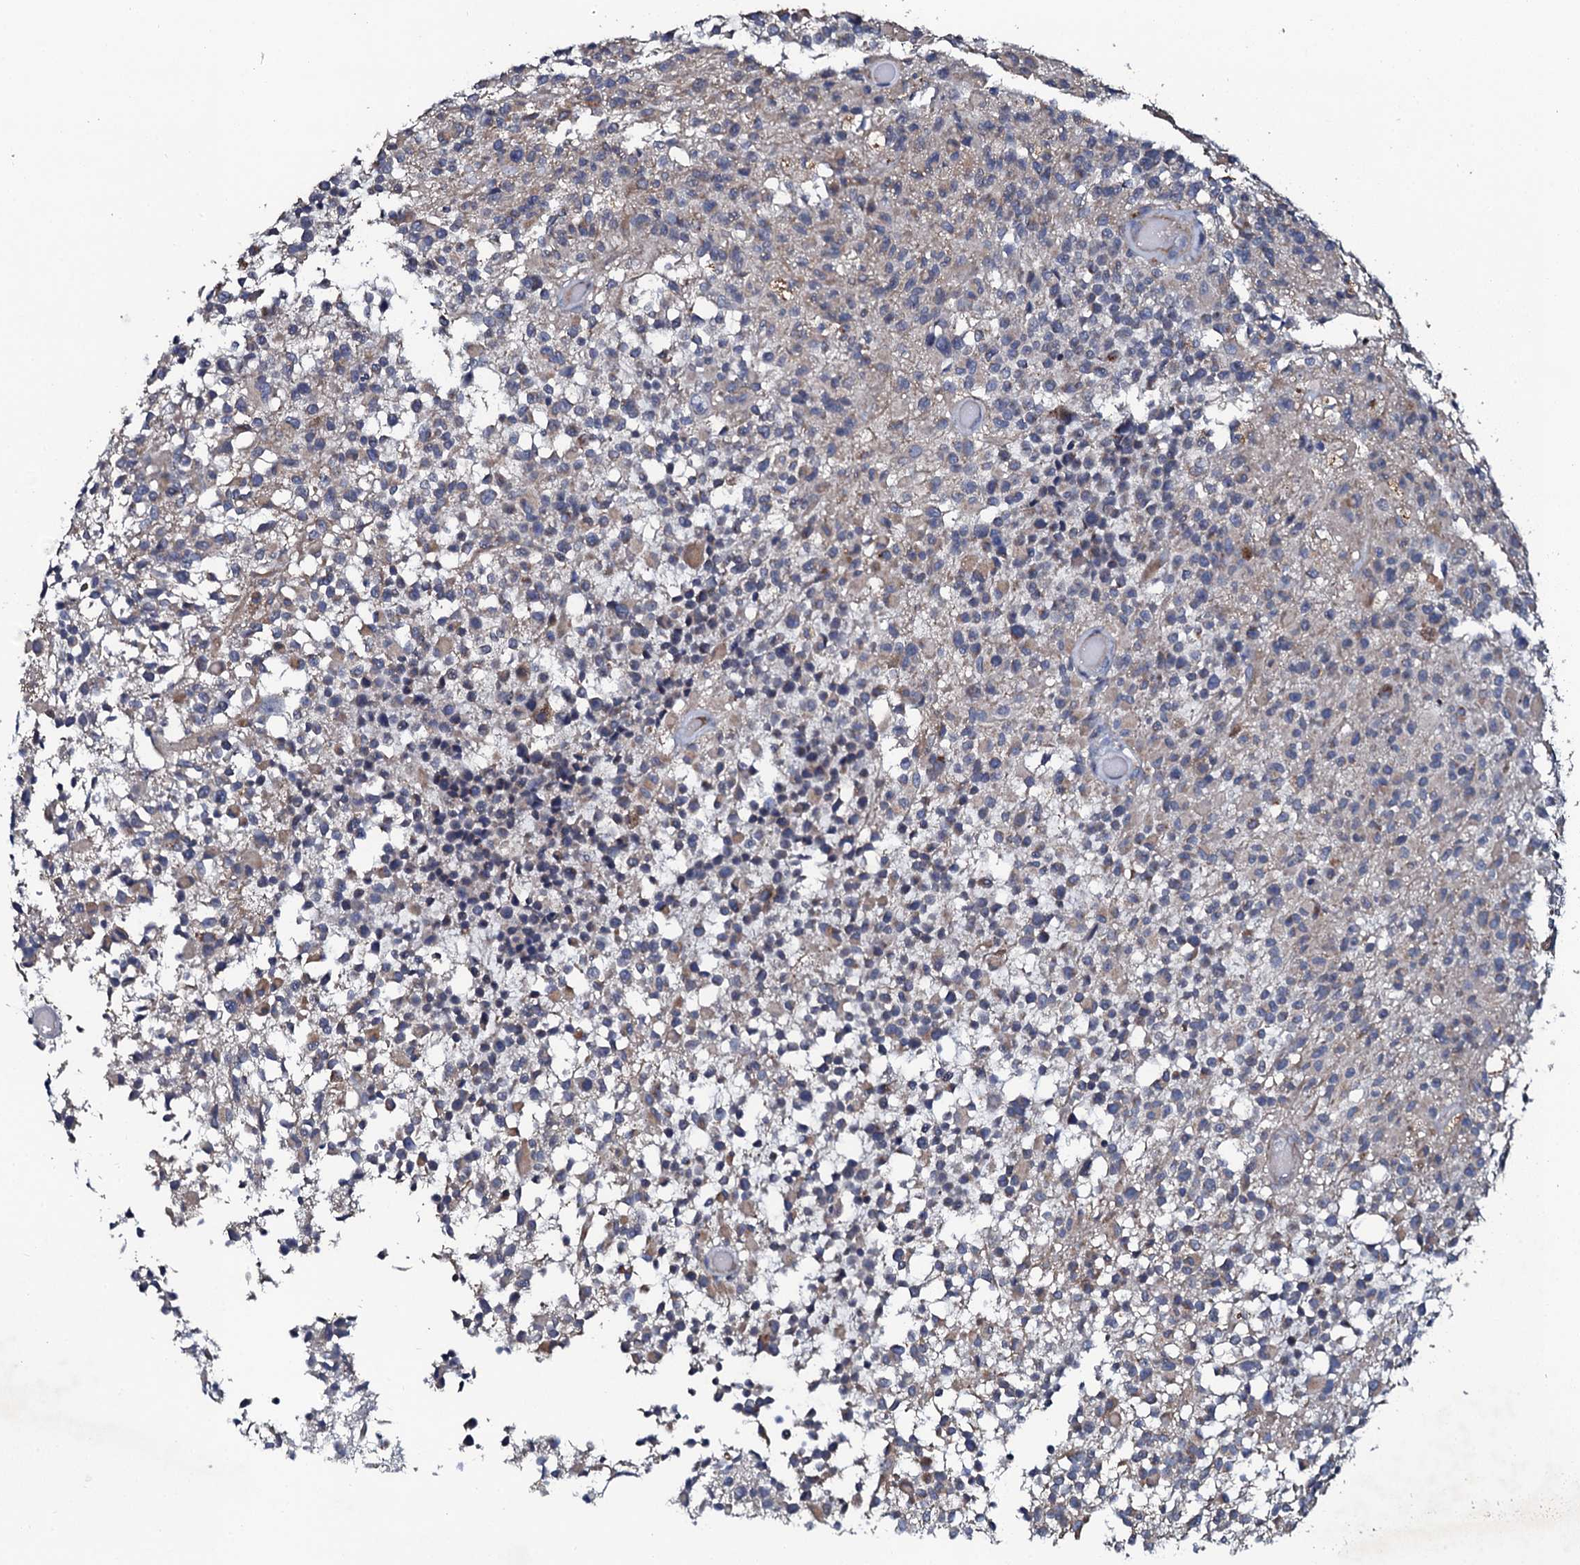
{"staining": {"intensity": "negative", "quantity": "none", "location": "none"}, "tissue": "glioma", "cell_type": "Tumor cells", "image_type": "cancer", "snomed": [{"axis": "morphology", "description": "Glioma, malignant, High grade"}, {"axis": "morphology", "description": "Glioblastoma, NOS"}, {"axis": "topography", "description": "Brain"}], "caption": "Tumor cells show no significant expression in glioma.", "gene": "GLCE", "patient": {"sex": "male", "age": 60}}